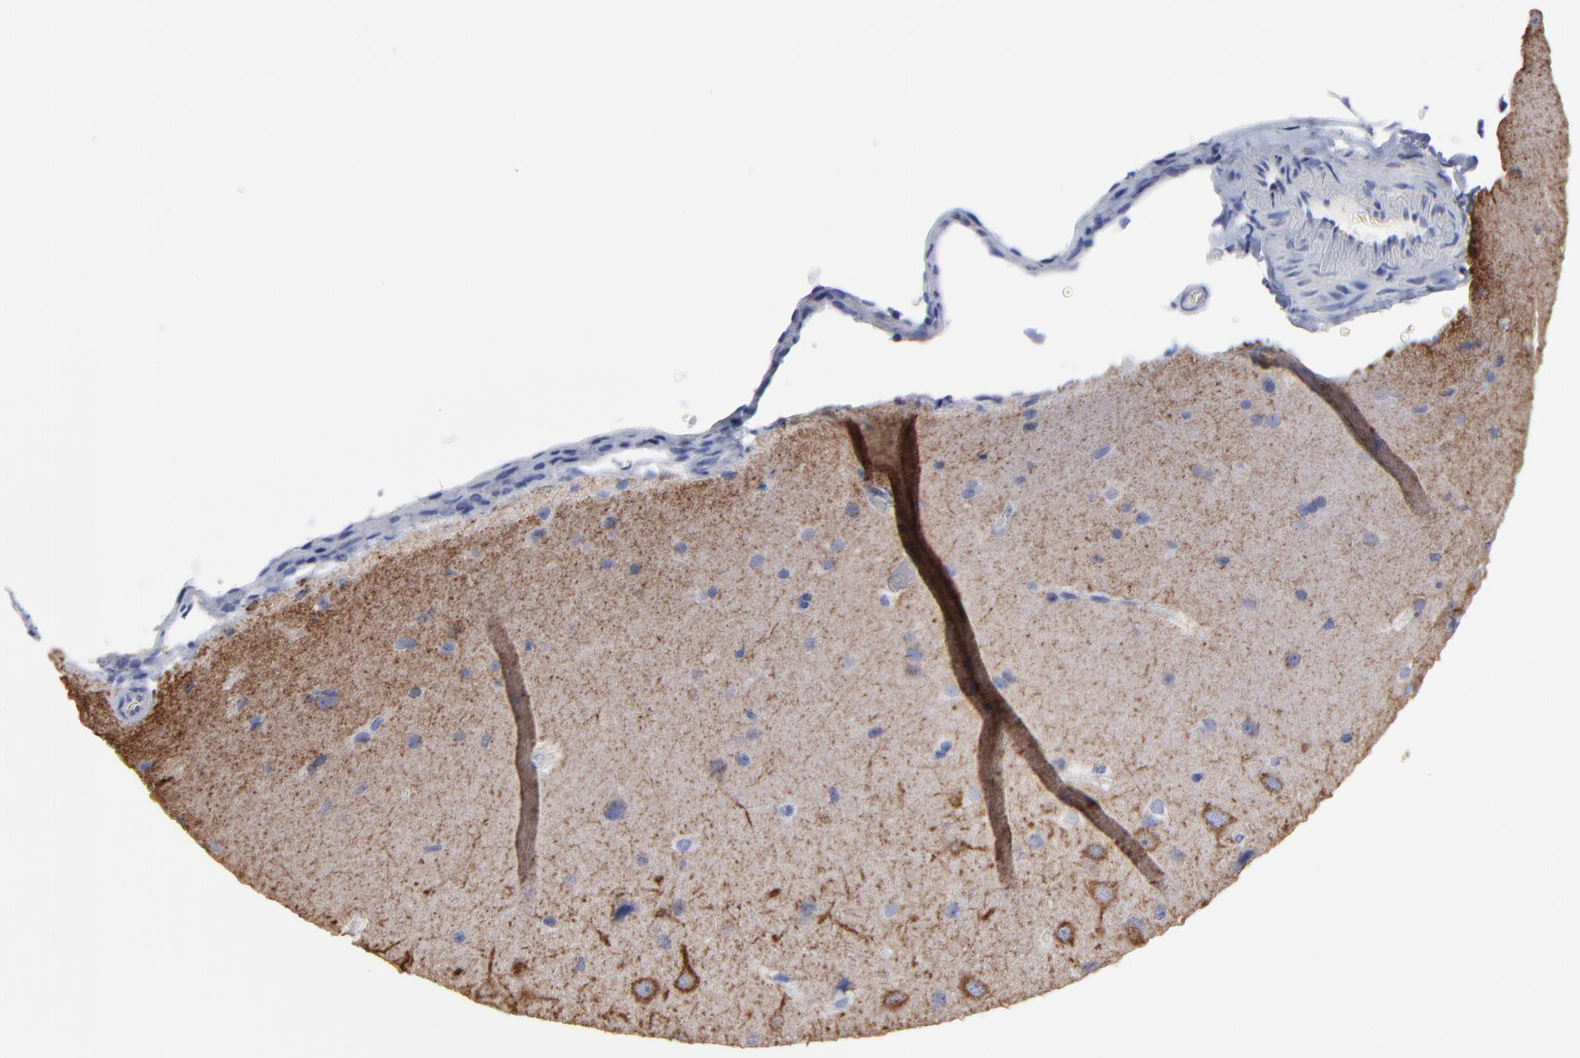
{"staining": {"intensity": "negative", "quantity": "none", "location": "none"}, "tissue": "cerebral cortex", "cell_type": "Endothelial cells", "image_type": "normal", "snomed": [{"axis": "morphology", "description": "Normal tissue, NOS"}, {"axis": "topography", "description": "Cerebral cortex"}], "caption": "This is a image of immunohistochemistry staining of normal cerebral cortex, which shows no expression in endothelial cells.", "gene": "CNTN3", "patient": {"sex": "female", "age": 45}}